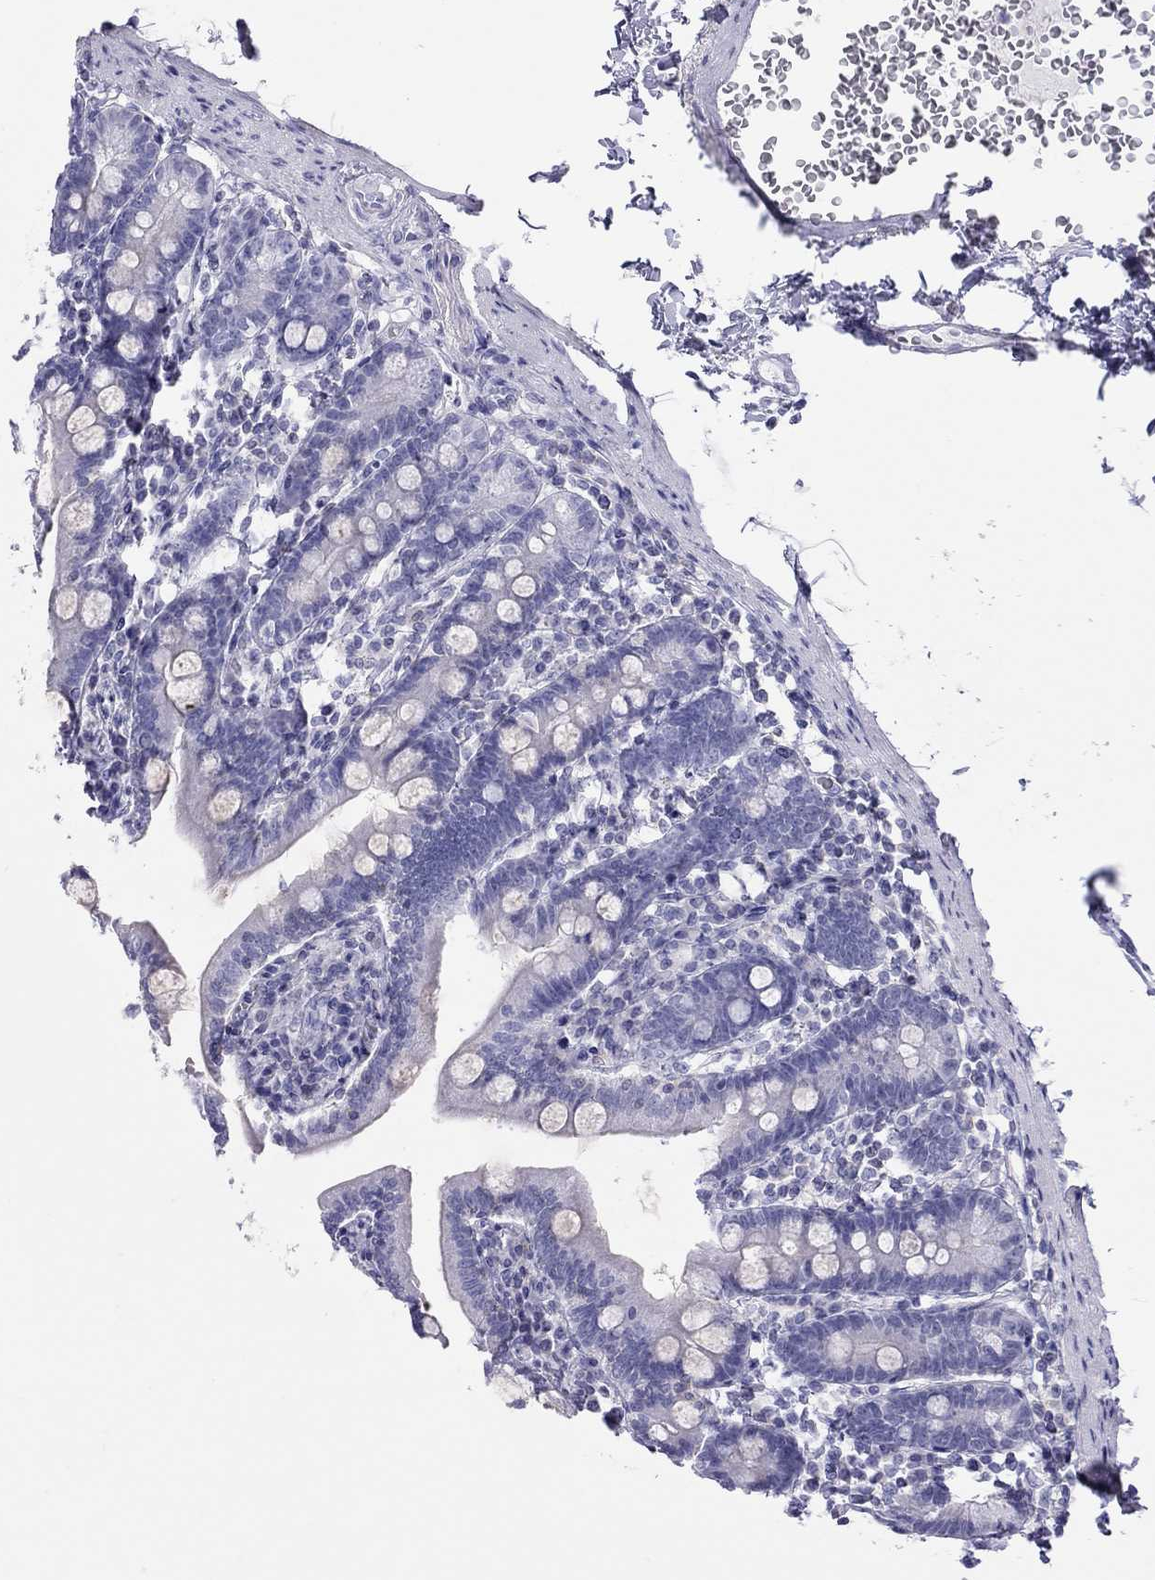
{"staining": {"intensity": "negative", "quantity": "none", "location": "none"}, "tissue": "duodenum", "cell_type": "Glandular cells", "image_type": "normal", "snomed": [{"axis": "morphology", "description": "Normal tissue, NOS"}, {"axis": "topography", "description": "Duodenum"}], "caption": "IHC histopathology image of benign duodenum: human duodenum stained with DAB demonstrates no significant protein staining in glandular cells.", "gene": "STAG3", "patient": {"sex": "female", "age": 67}}